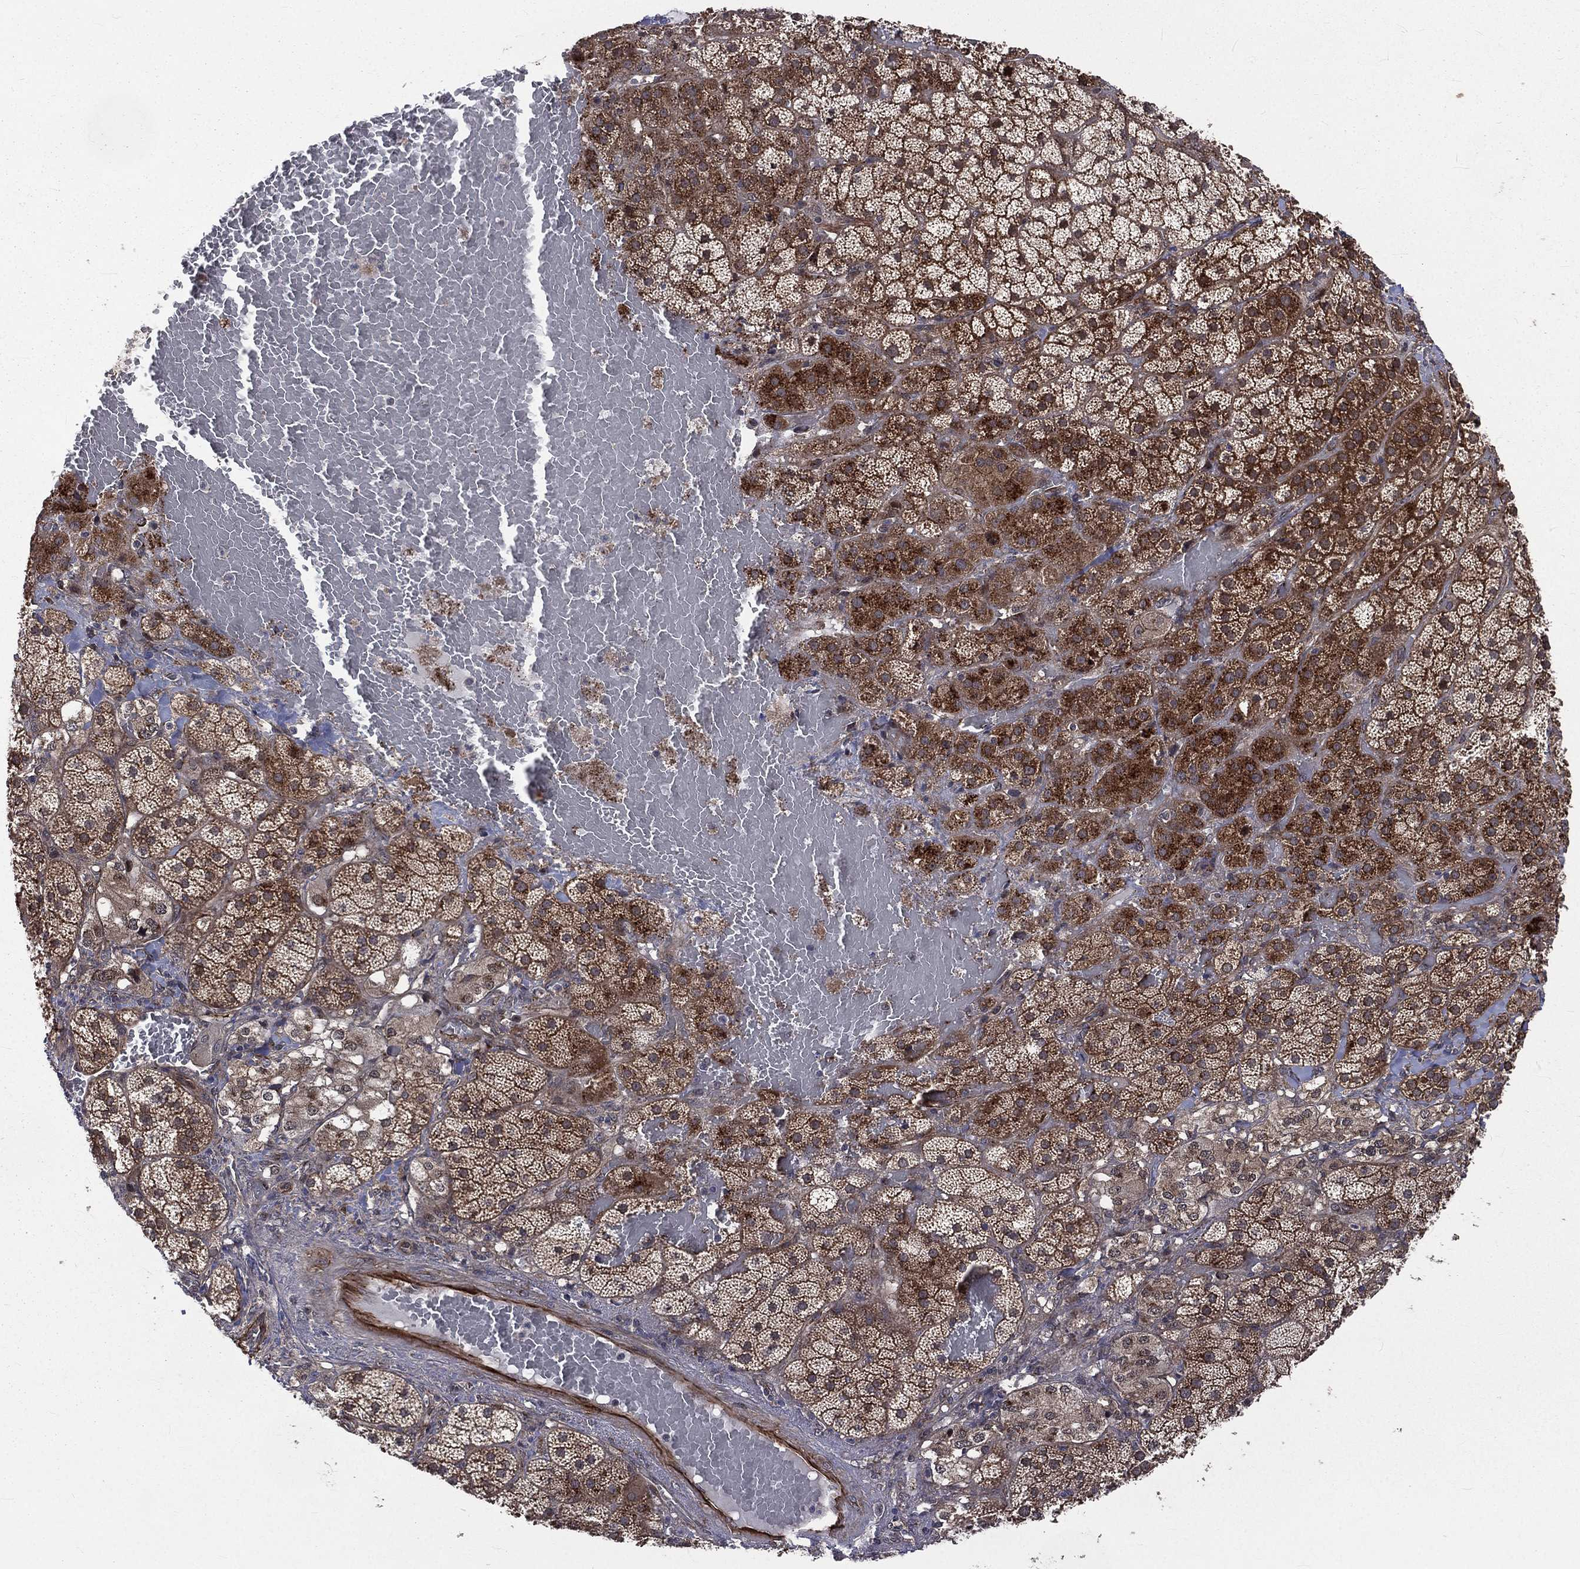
{"staining": {"intensity": "strong", "quantity": ">75%", "location": "cytoplasmic/membranous"}, "tissue": "adrenal gland", "cell_type": "Glandular cells", "image_type": "normal", "snomed": [{"axis": "morphology", "description": "Normal tissue, NOS"}, {"axis": "topography", "description": "Adrenal gland"}], "caption": "Strong cytoplasmic/membranous staining is identified in about >75% of glandular cells in benign adrenal gland.", "gene": "ARL3", "patient": {"sex": "male", "age": 57}}